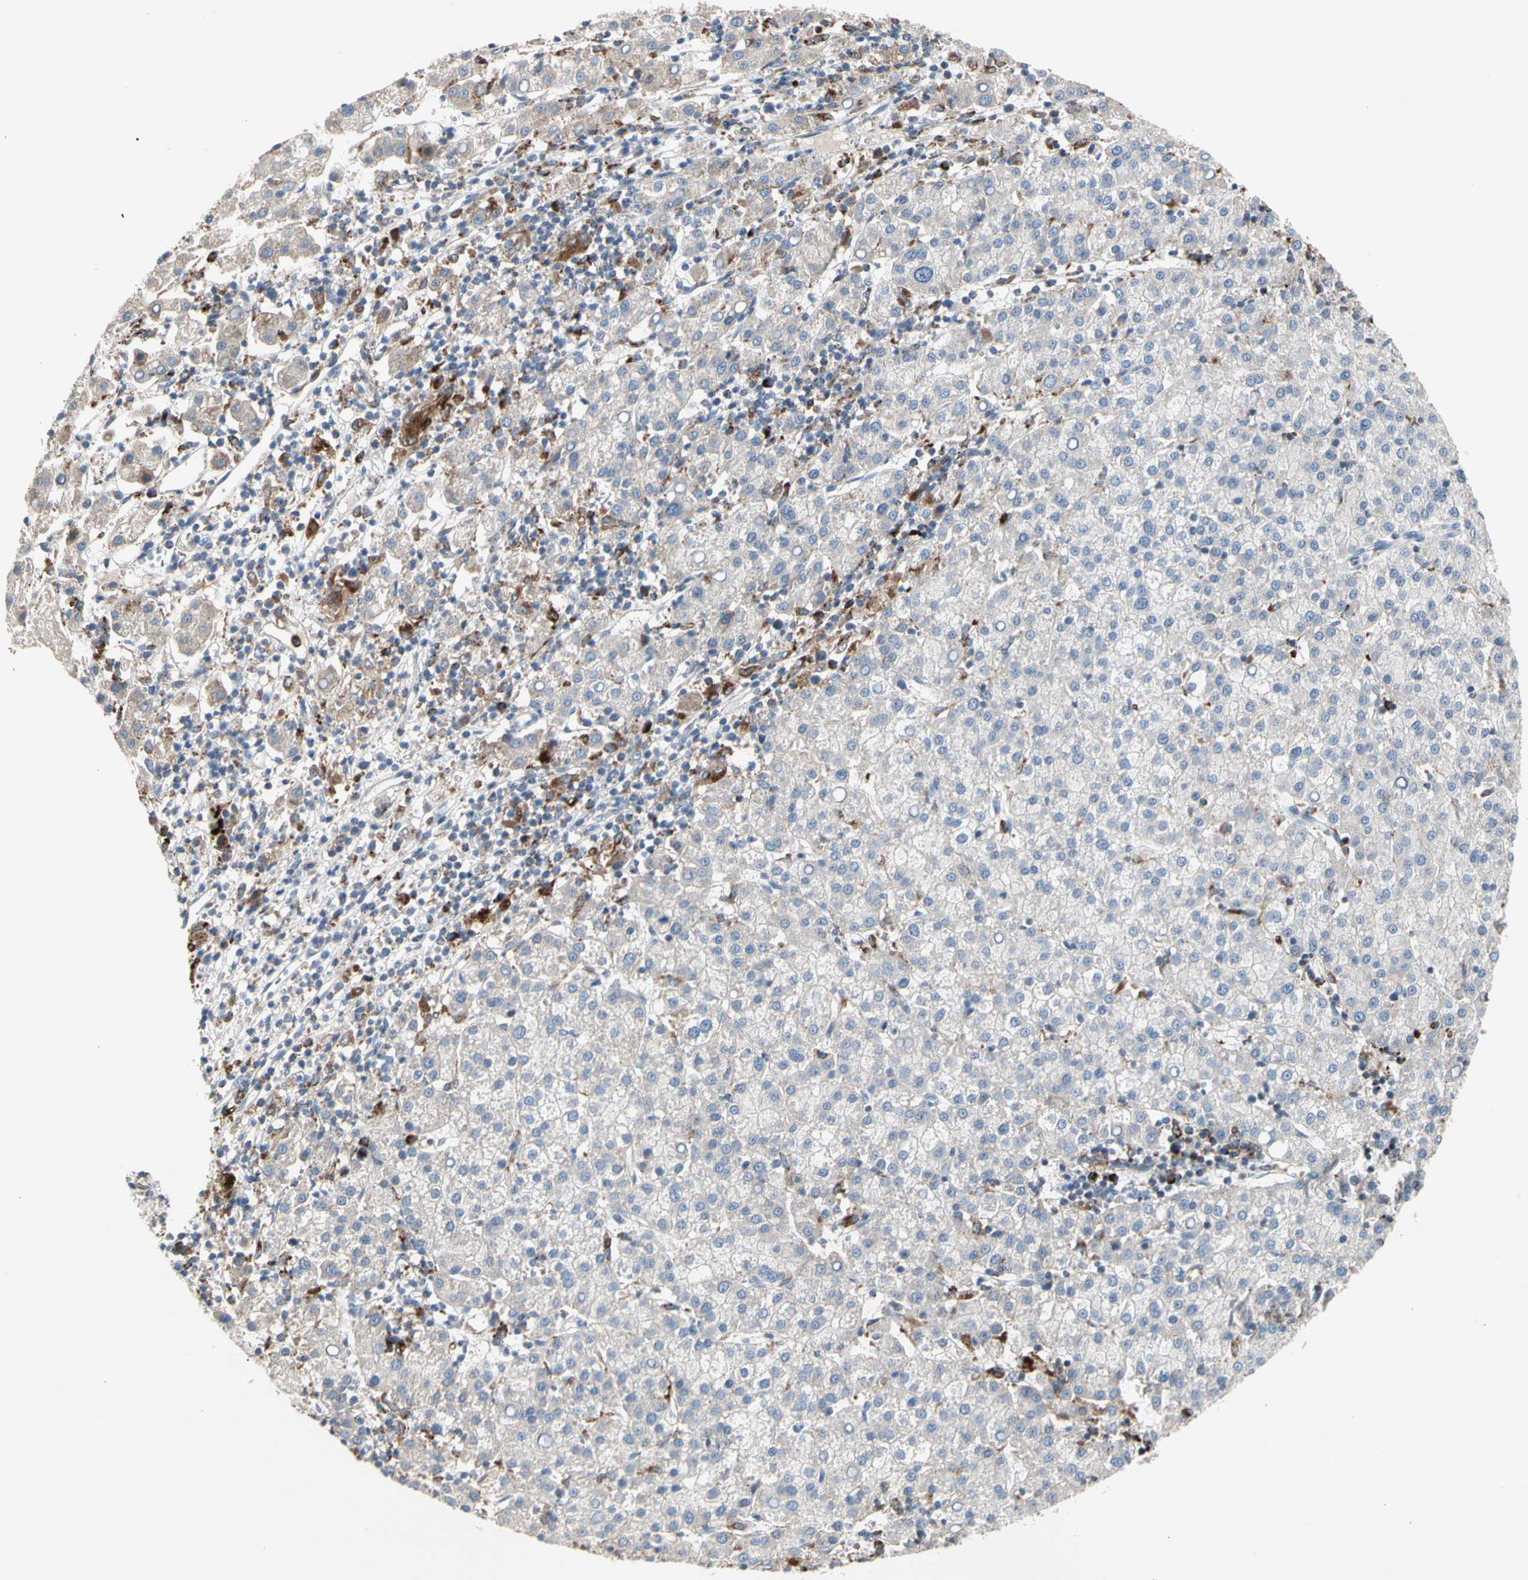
{"staining": {"intensity": "weak", "quantity": "25%-75%", "location": "cytoplasmic/membranous"}, "tissue": "liver cancer", "cell_type": "Tumor cells", "image_type": "cancer", "snomed": [{"axis": "morphology", "description": "Carcinoma, Hepatocellular, NOS"}, {"axis": "topography", "description": "Liver"}], "caption": "There is low levels of weak cytoplasmic/membranous staining in tumor cells of liver cancer (hepatocellular carcinoma), as demonstrated by immunohistochemical staining (brown color).", "gene": "ADA2", "patient": {"sex": "female", "age": 58}}